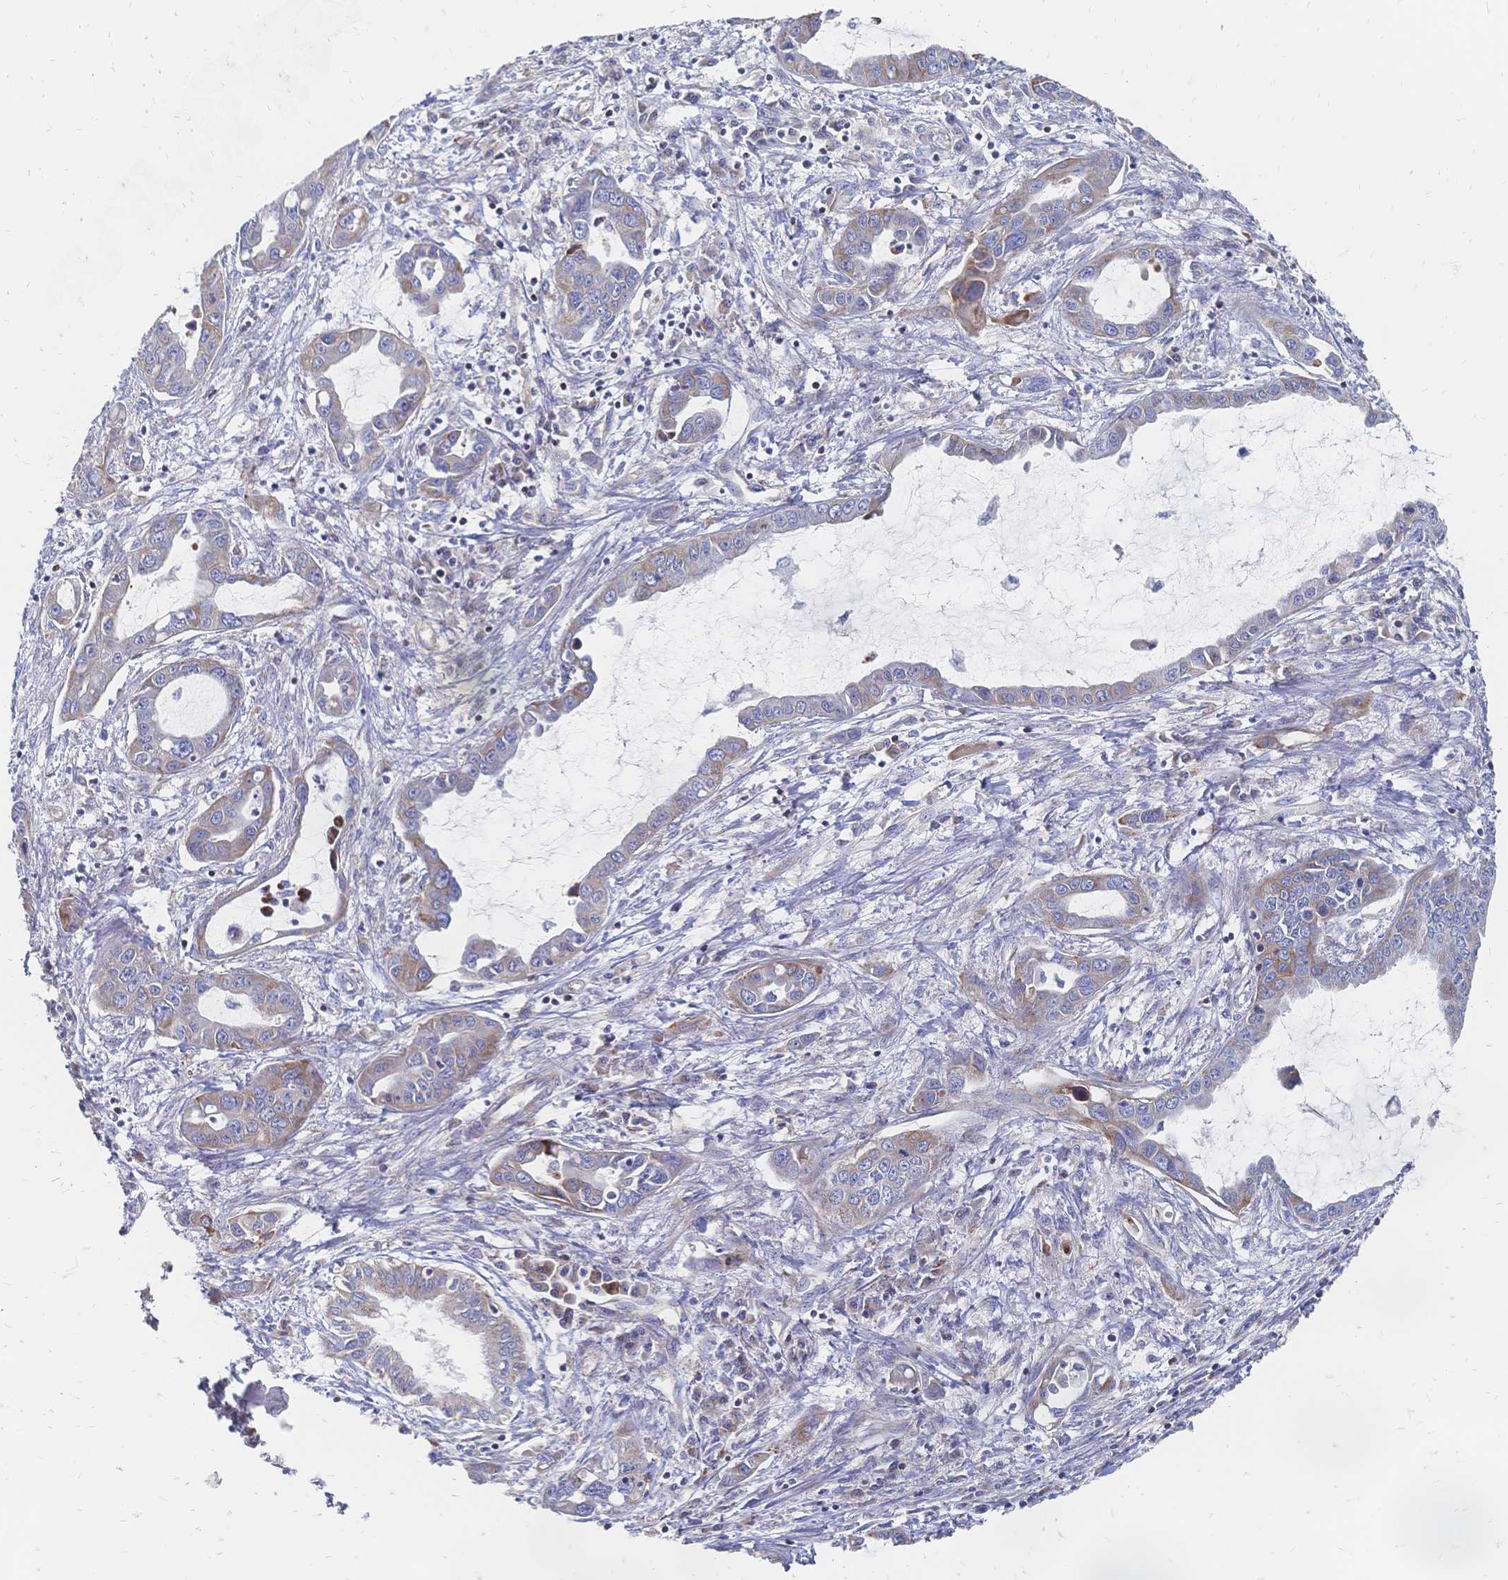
{"staining": {"intensity": "weak", "quantity": "25%-75%", "location": "cytoplasmic/membranous"}, "tissue": "liver cancer", "cell_type": "Tumor cells", "image_type": "cancer", "snomed": [{"axis": "morphology", "description": "Cholangiocarcinoma"}, {"axis": "topography", "description": "Liver"}], "caption": "IHC staining of cholangiocarcinoma (liver), which shows low levels of weak cytoplasmic/membranous positivity in approximately 25%-75% of tumor cells indicating weak cytoplasmic/membranous protein staining. The staining was performed using DAB (3,3'-diaminobenzidine) (brown) for protein detection and nuclei were counterstained in hematoxylin (blue).", "gene": "SORBS1", "patient": {"sex": "male", "age": 58}}